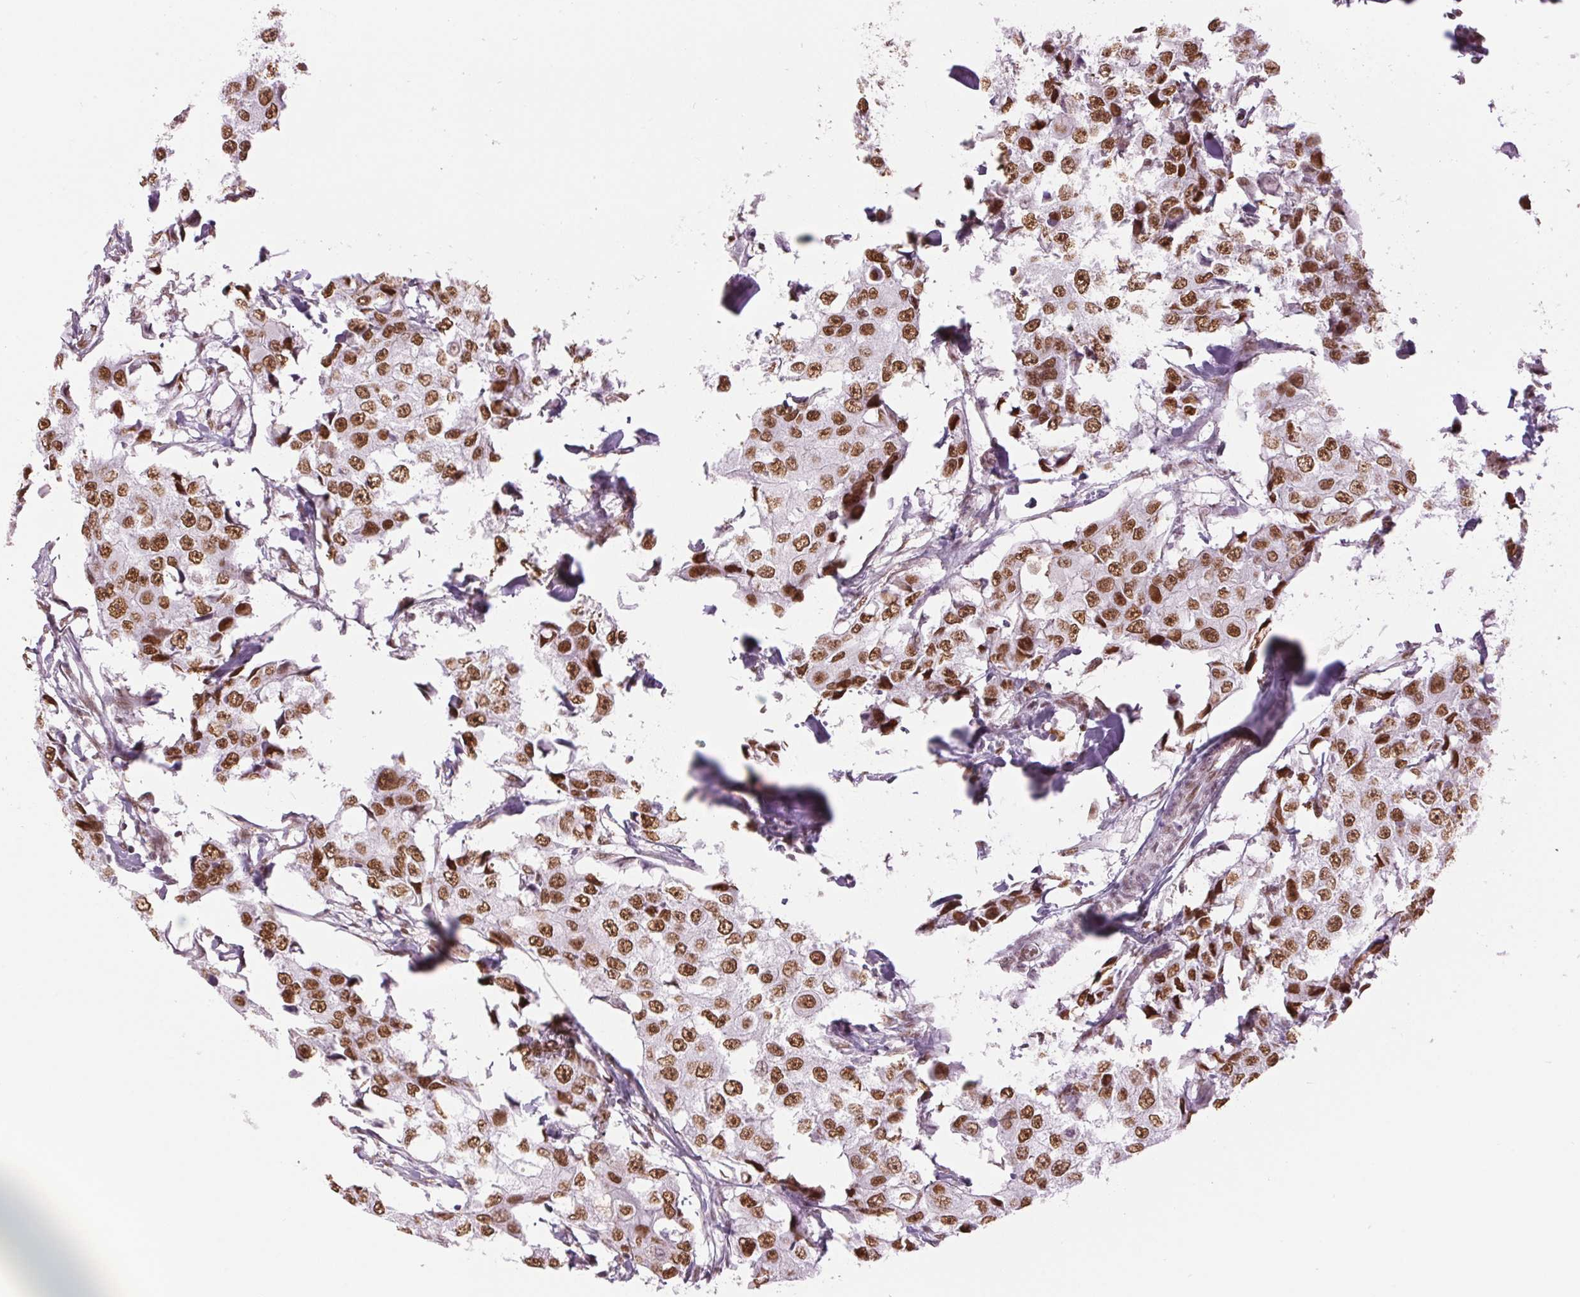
{"staining": {"intensity": "moderate", "quantity": ">75%", "location": "nuclear"}, "tissue": "breast cancer", "cell_type": "Tumor cells", "image_type": "cancer", "snomed": [{"axis": "morphology", "description": "Duct carcinoma"}, {"axis": "topography", "description": "Breast"}], "caption": "Immunohistochemical staining of breast infiltrating ductal carcinoma shows medium levels of moderate nuclear positivity in about >75% of tumor cells.", "gene": "ZFR2", "patient": {"sex": "female", "age": 27}}